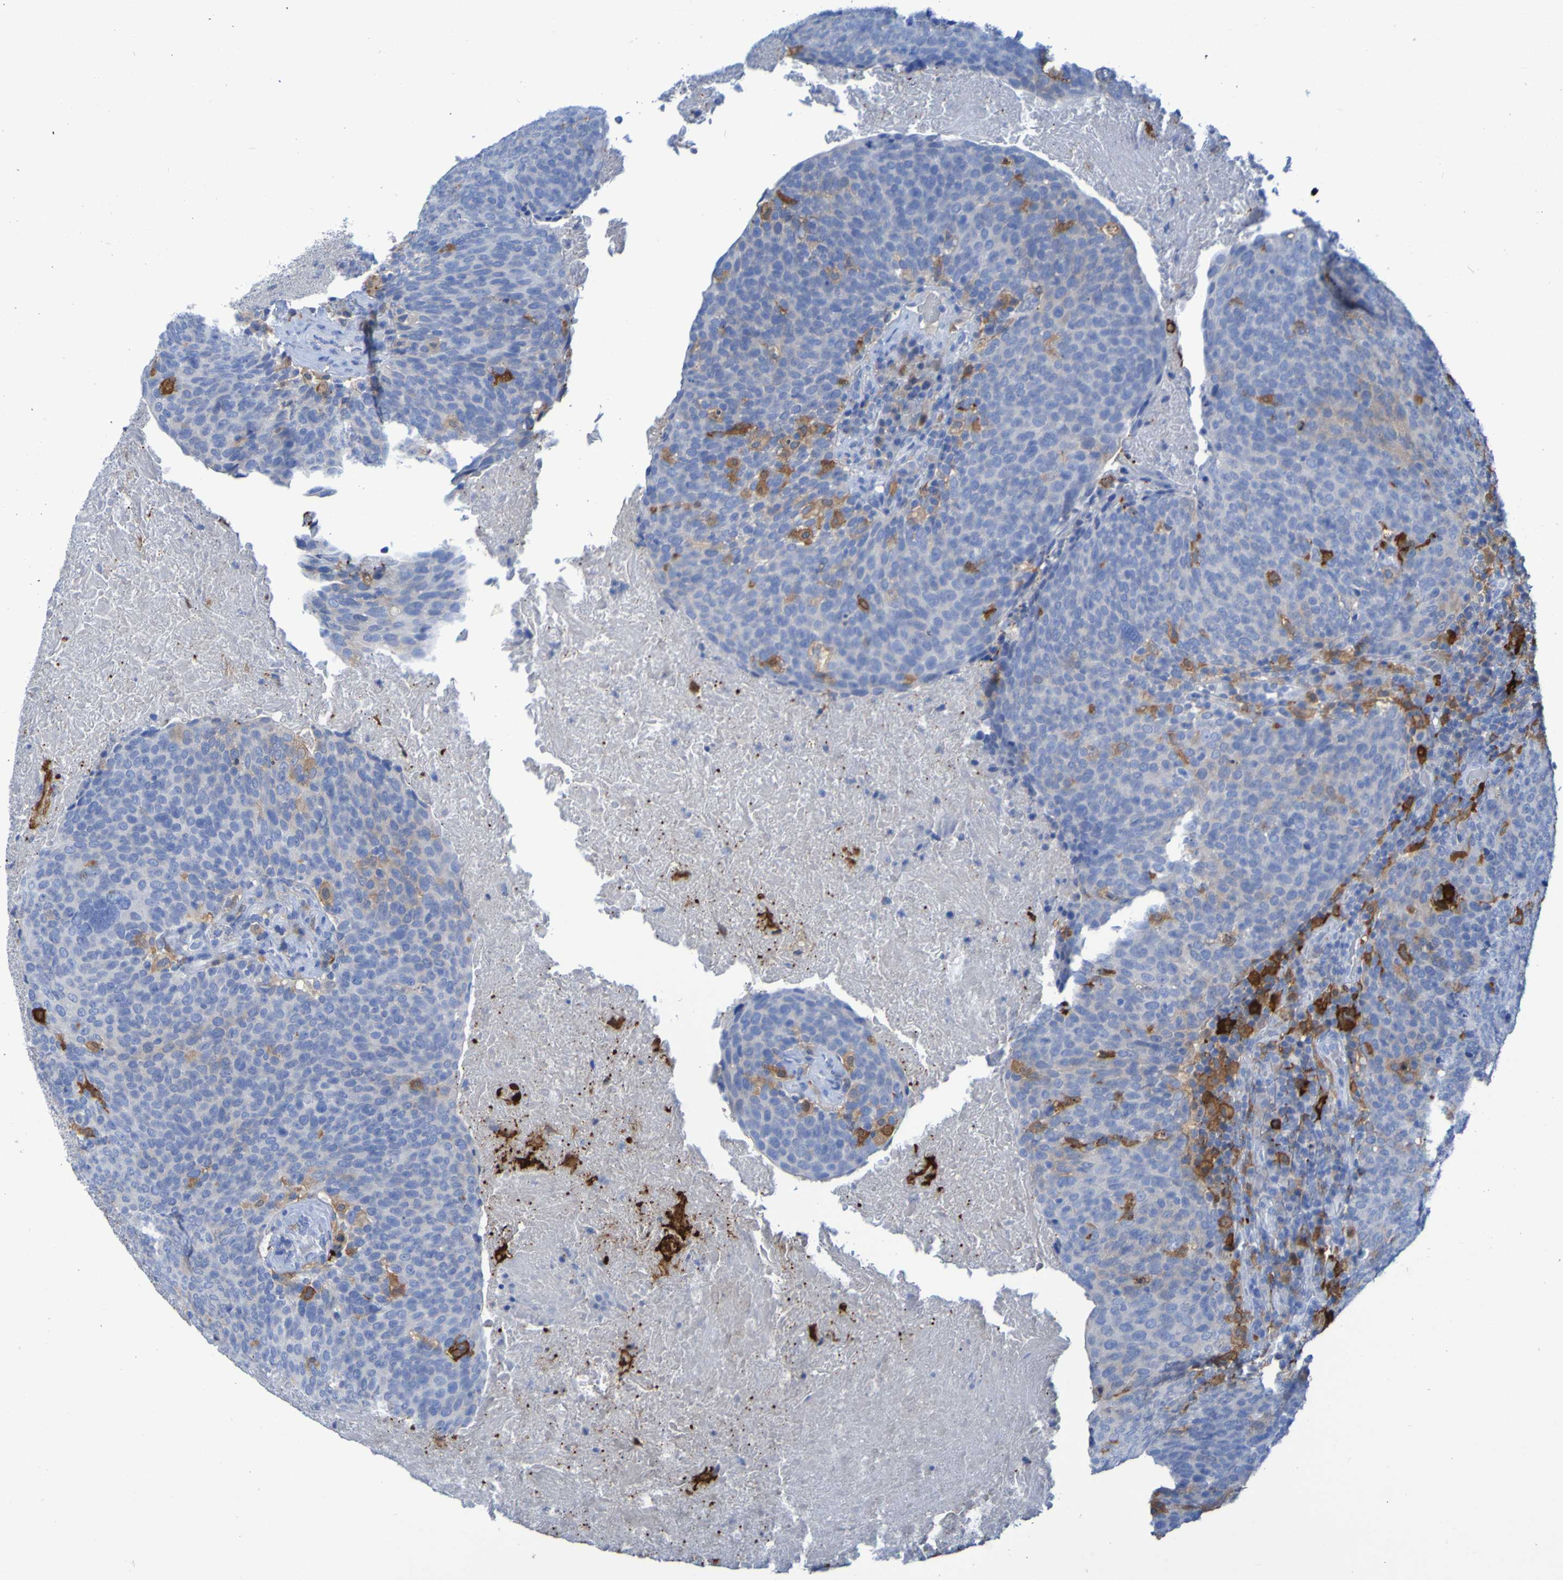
{"staining": {"intensity": "moderate", "quantity": "<25%", "location": "cytoplasmic/membranous"}, "tissue": "head and neck cancer", "cell_type": "Tumor cells", "image_type": "cancer", "snomed": [{"axis": "morphology", "description": "Squamous cell carcinoma, NOS"}, {"axis": "morphology", "description": "Squamous cell carcinoma, metastatic, NOS"}, {"axis": "topography", "description": "Lymph node"}, {"axis": "topography", "description": "Head-Neck"}], "caption": "IHC of head and neck cancer demonstrates low levels of moderate cytoplasmic/membranous staining in approximately <25% of tumor cells. The protein of interest is shown in brown color, while the nuclei are stained blue.", "gene": "MPPE1", "patient": {"sex": "male", "age": 62}}